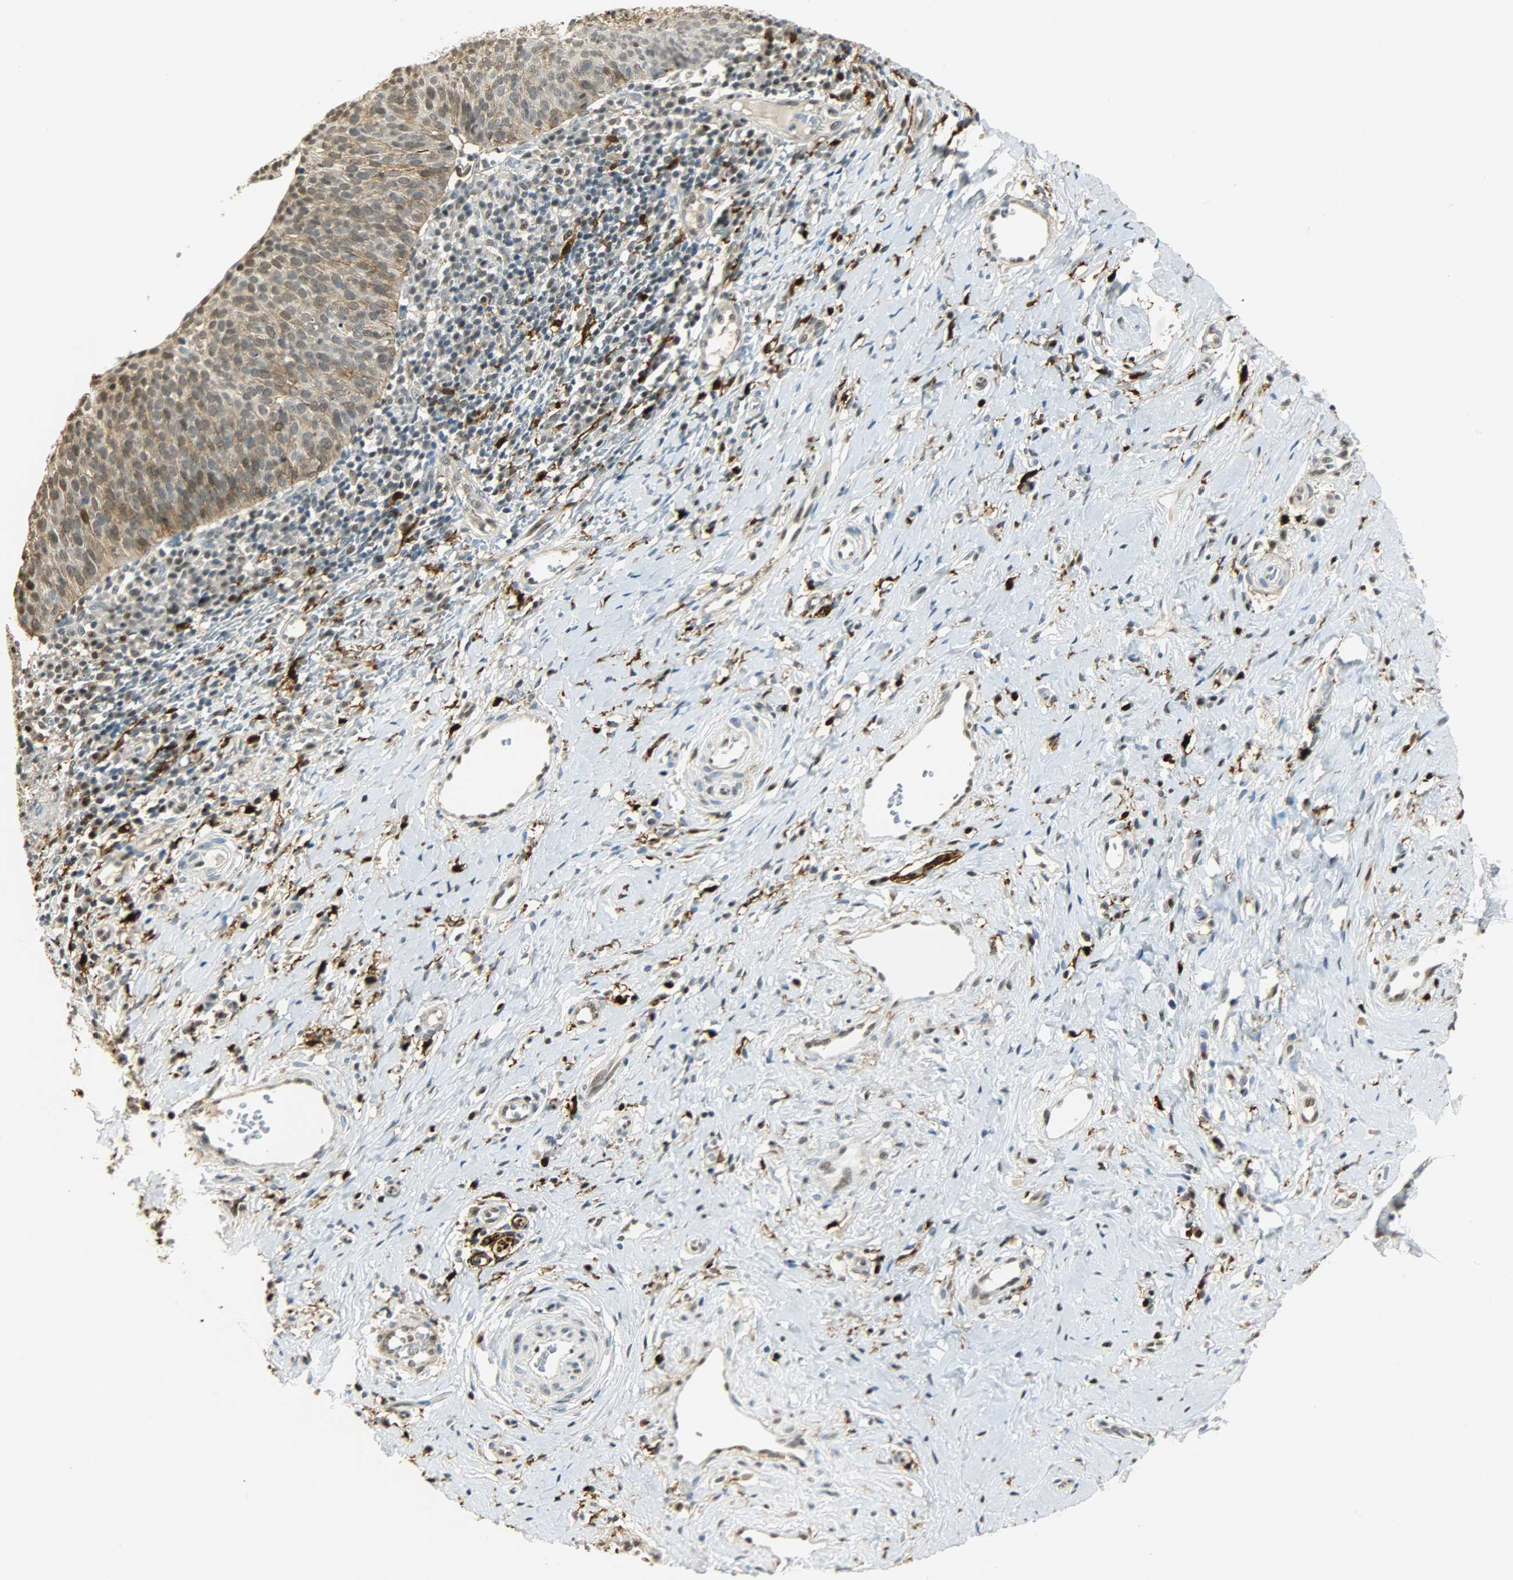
{"staining": {"intensity": "moderate", "quantity": "25%-75%", "location": "cytoplasmic/membranous,nuclear"}, "tissue": "cervical cancer", "cell_type": "Tumor cells", "image_type": "cancer", "snomed": [{"axis": "morphology", "description": "Normal tissue, NOS"}, {"axis": "morphology", "description": "Squamous cell carcinoma, NOS"}, {"axis": "topography", "description": "Cervix"}], "caption": "Protein expression analysis of human cervical squamous cell carcinoma reveals moderate cytoplasmic/membranous and nuclear positivity in about 25%-75% of tumor cells. (Stains: DAB (3,3'-diaminobenzidine) in brown, nuclei in blue, Microscopy: brightfield microscopy at high magnification).", "gene": "NGFR", "patient": {"sex": "female", "age": 39}}